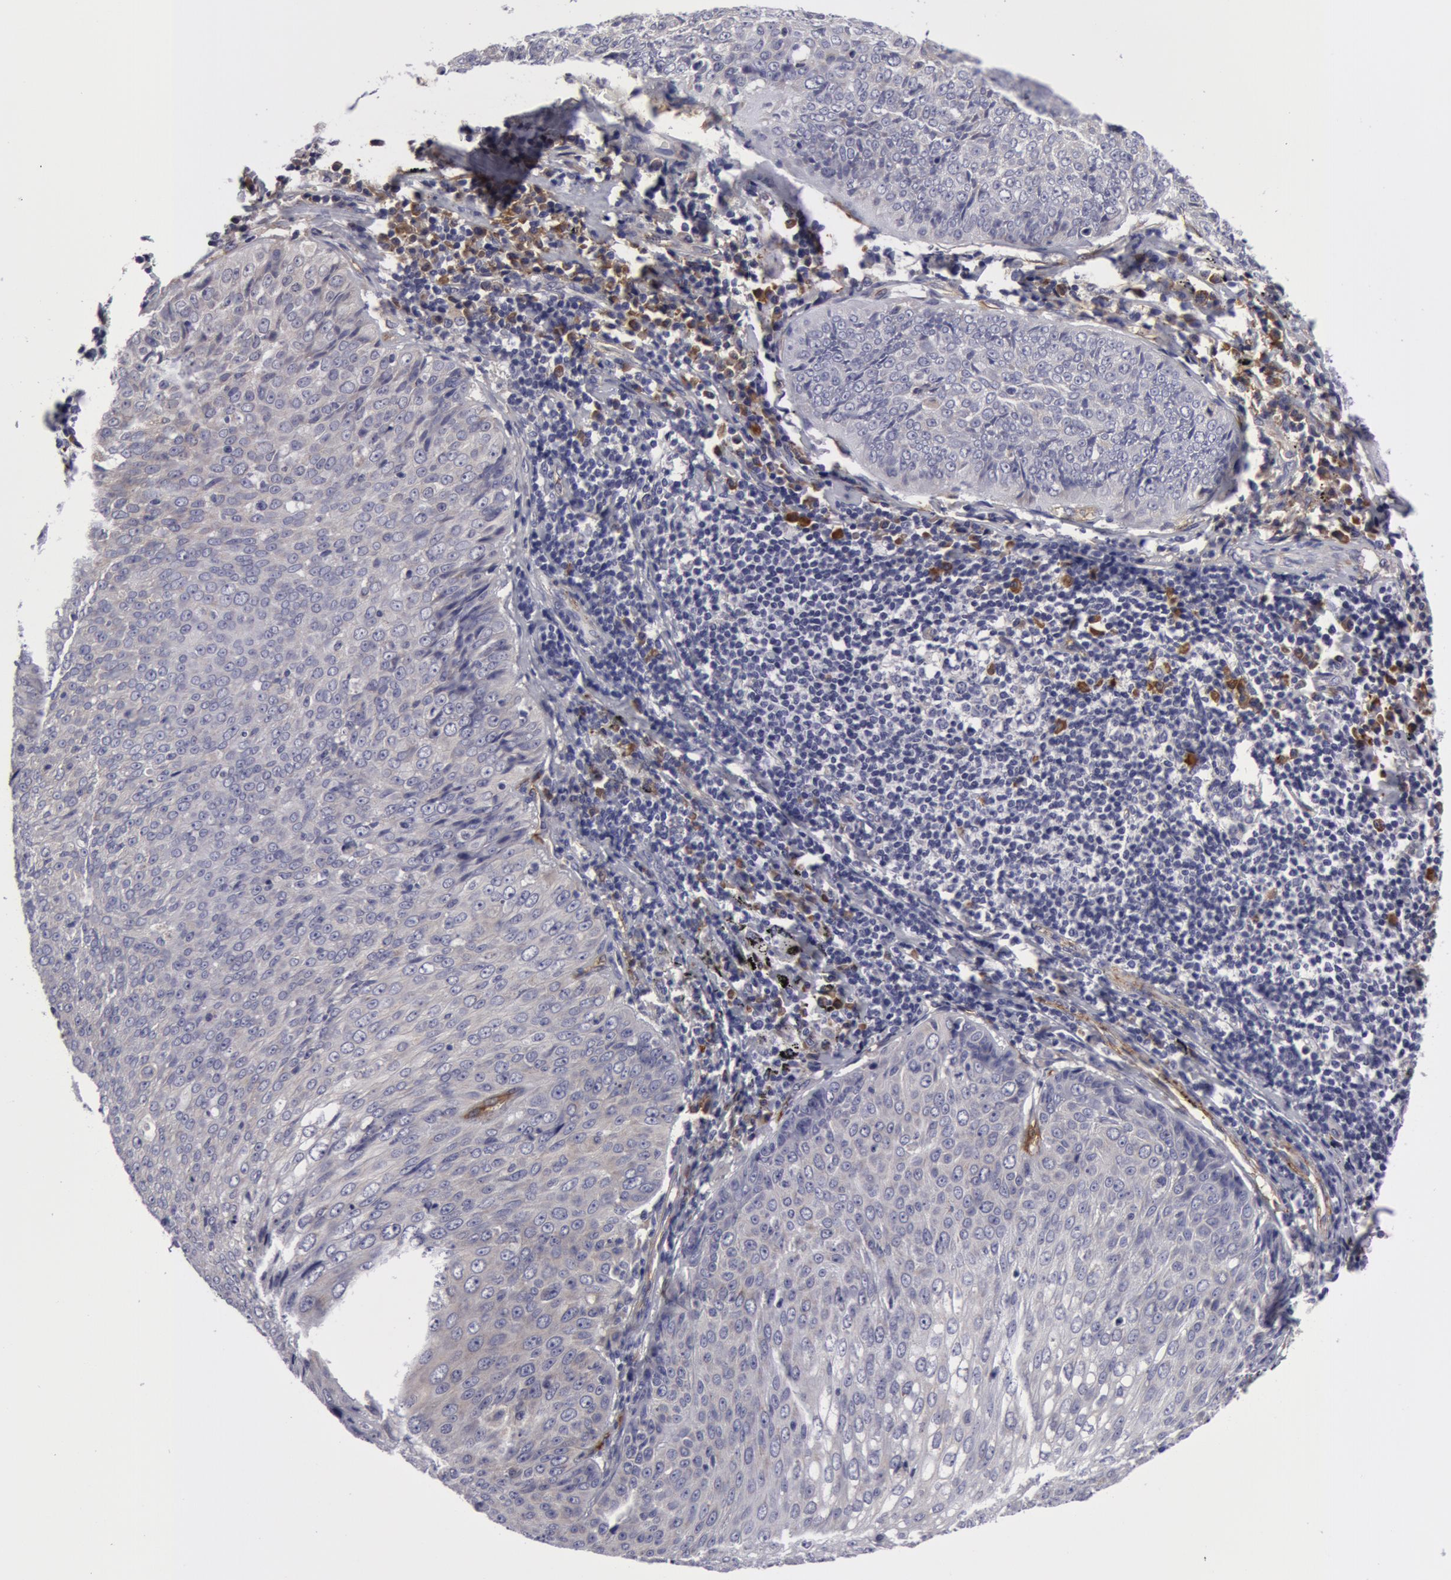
{"staining": {"intensity": "negative", "quantity": "none", "location": "none"}, "tissue": "lung cancer", "cell_type": "Tumor cells", "image_type": "cancer", "snomed": [{"axis": "morphology", "description": "Adenocarcinoma, NOS"}, {"axis": "topography", "description": "Lung"}], "caption": "Adenocarcinoma (lung) was stained to show a protein in brown. There is no significant positivity in tumor cells.", "gene": "IL23A", "patient": {"sex": "male", "age": 60}}